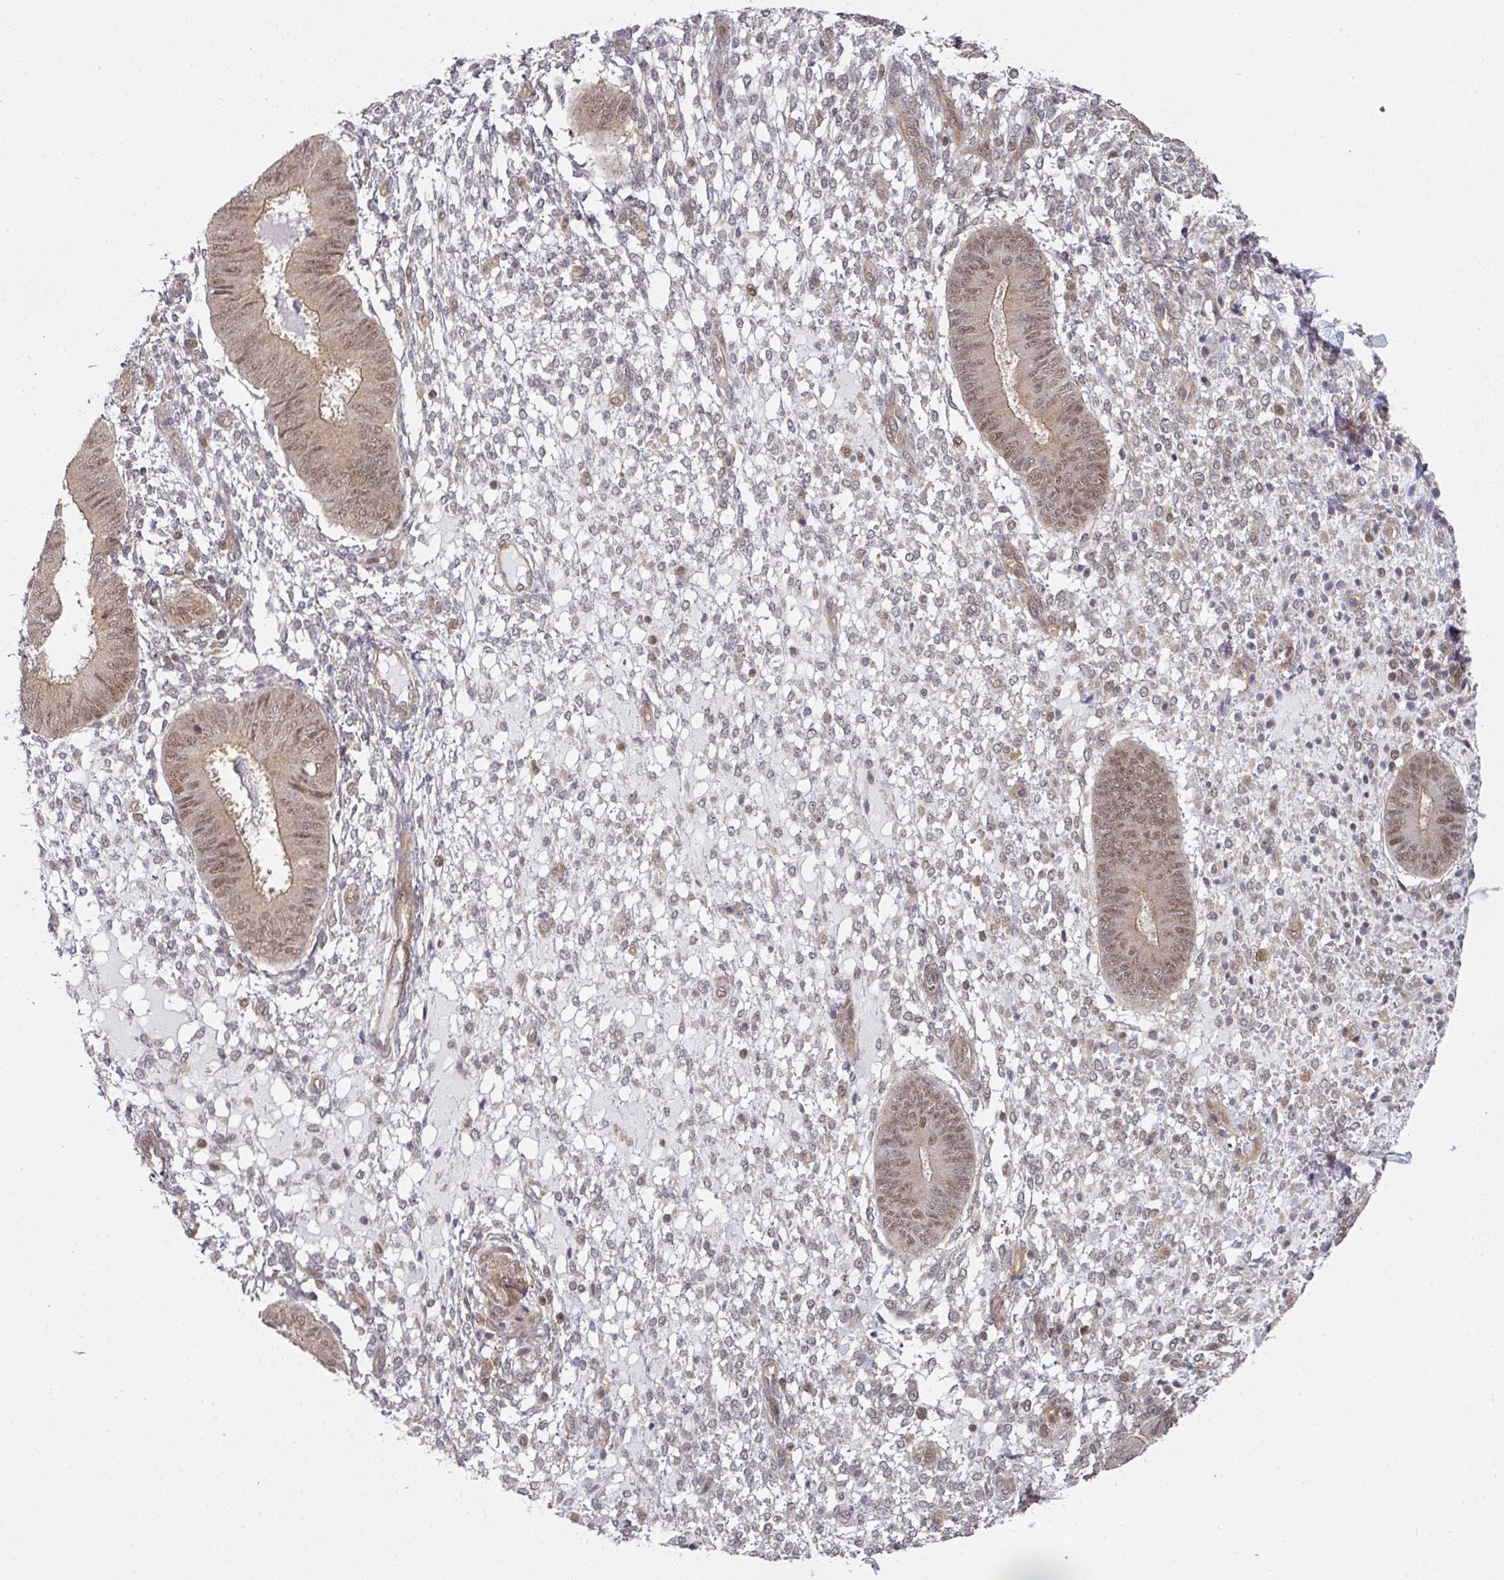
{"staining": {"intensity": "negative", "quantity": "none", "location": "none"}, "tissue": "endometrium", "cell_type": "Cells in endometrial stroma", "image_type": "normal", "snomed": [{"axis": "morphology", "description": "Normal tissue, NOS"}, {"axis": "topography", "description": "Endometrium"}], "caption": "Histopathology image shows no significant protein expression in cells in endometrial stroma of normal endometrium. Brightfield microscopy of immunohistochemistry stained with DAB (3,3'-diaminobenzidine) (brown) and hematoxylin (blue), captured at high magnification.", "gene": "PSME3IP1", "patient": {"sex": "female", "age": 49}}